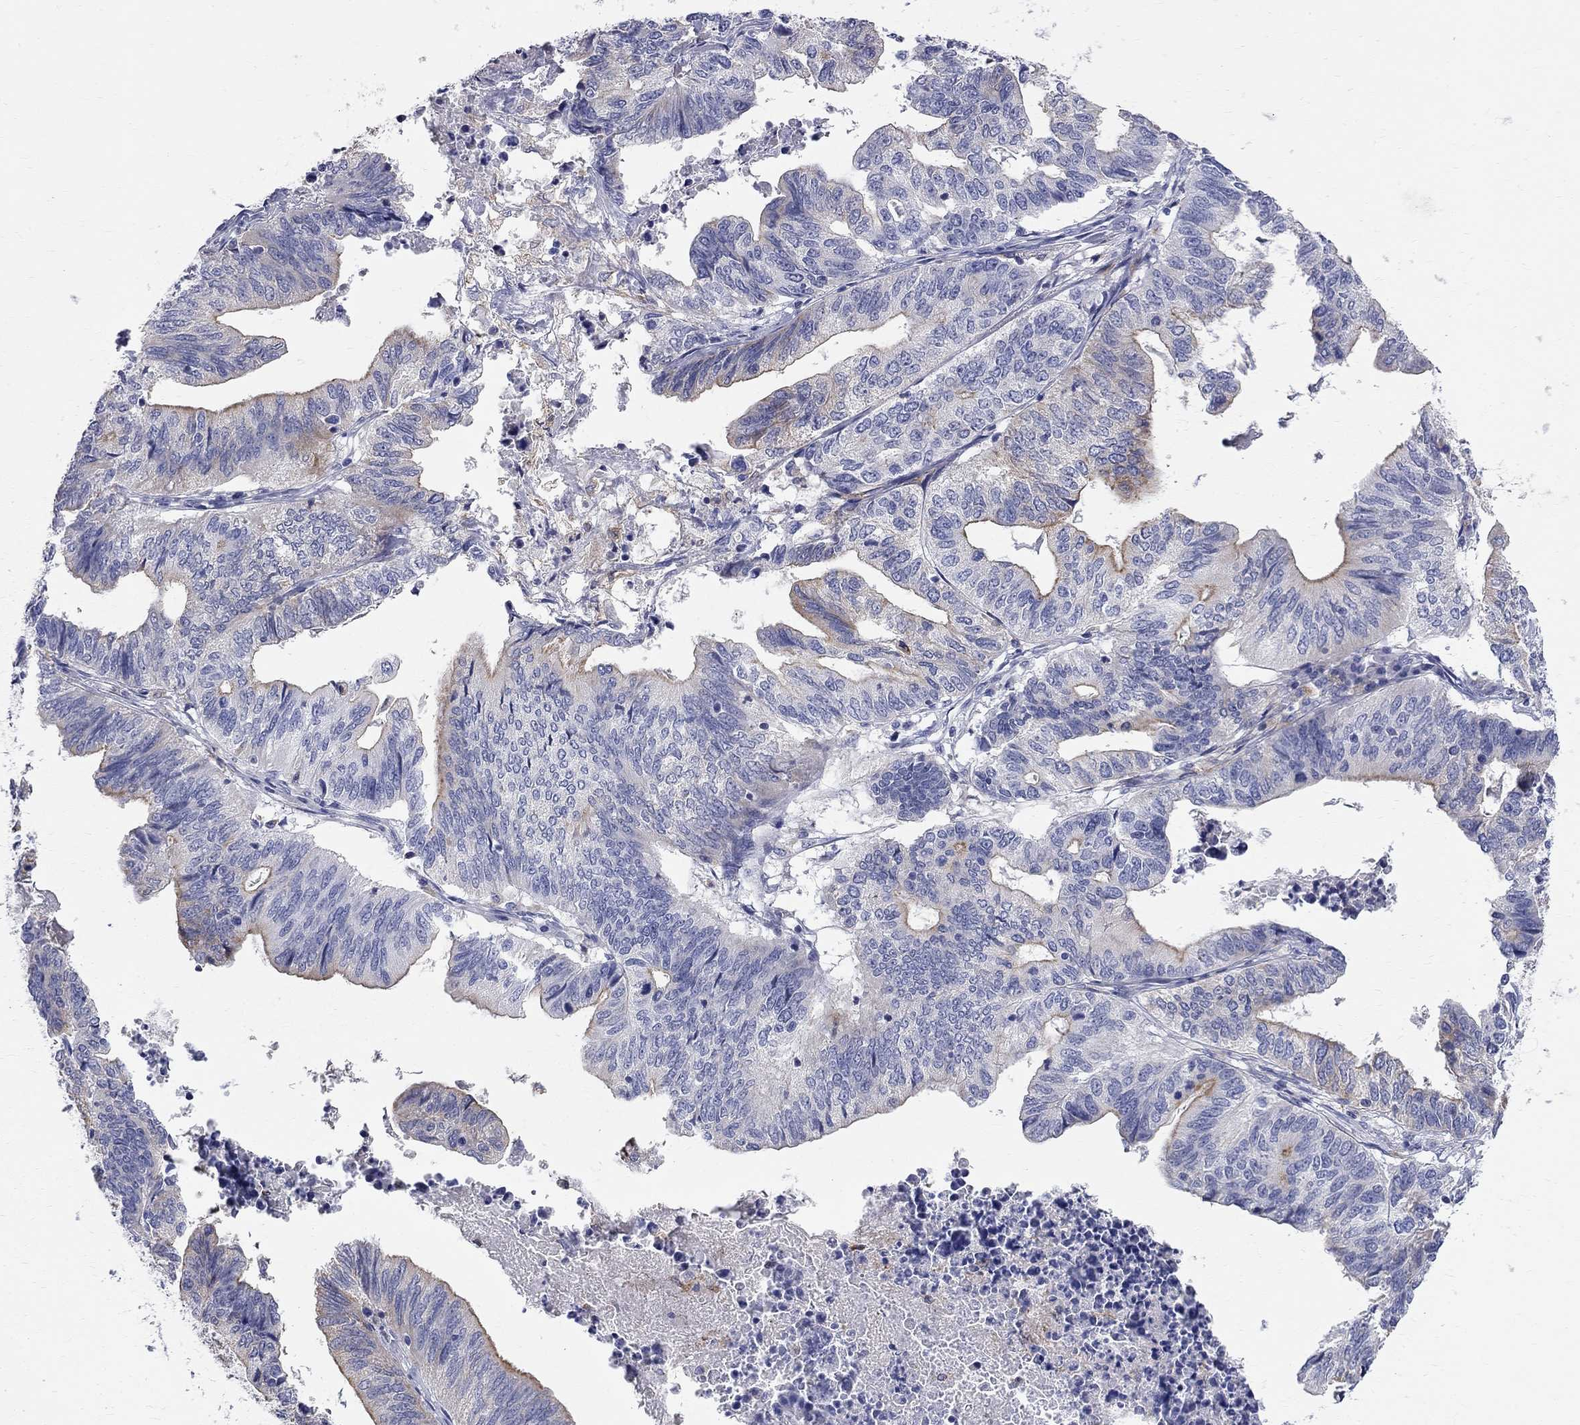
{"staining": {"intensity": "moderate", "quantity": "<25%", "location": "cytoplasmic/membranous"}, "tissue": "stomach cancer", "cell_type": "Tumor cells", "image_type": "cancer", "snomed": [{"axis": "morphology", "description": "Adenocarcinoma, NOS"}, {"axis": "topography", "description": "Stomach, upper"}], "caption": "A high-resolution micrograph shows immunohistochemistry staining of stomach cancer, which reveals moderate cytoplasmic/membranous staining in approximately <25% of tumor cells.", "gene": "ACSL1", "patient": {"sex": "female", "age": 67}}